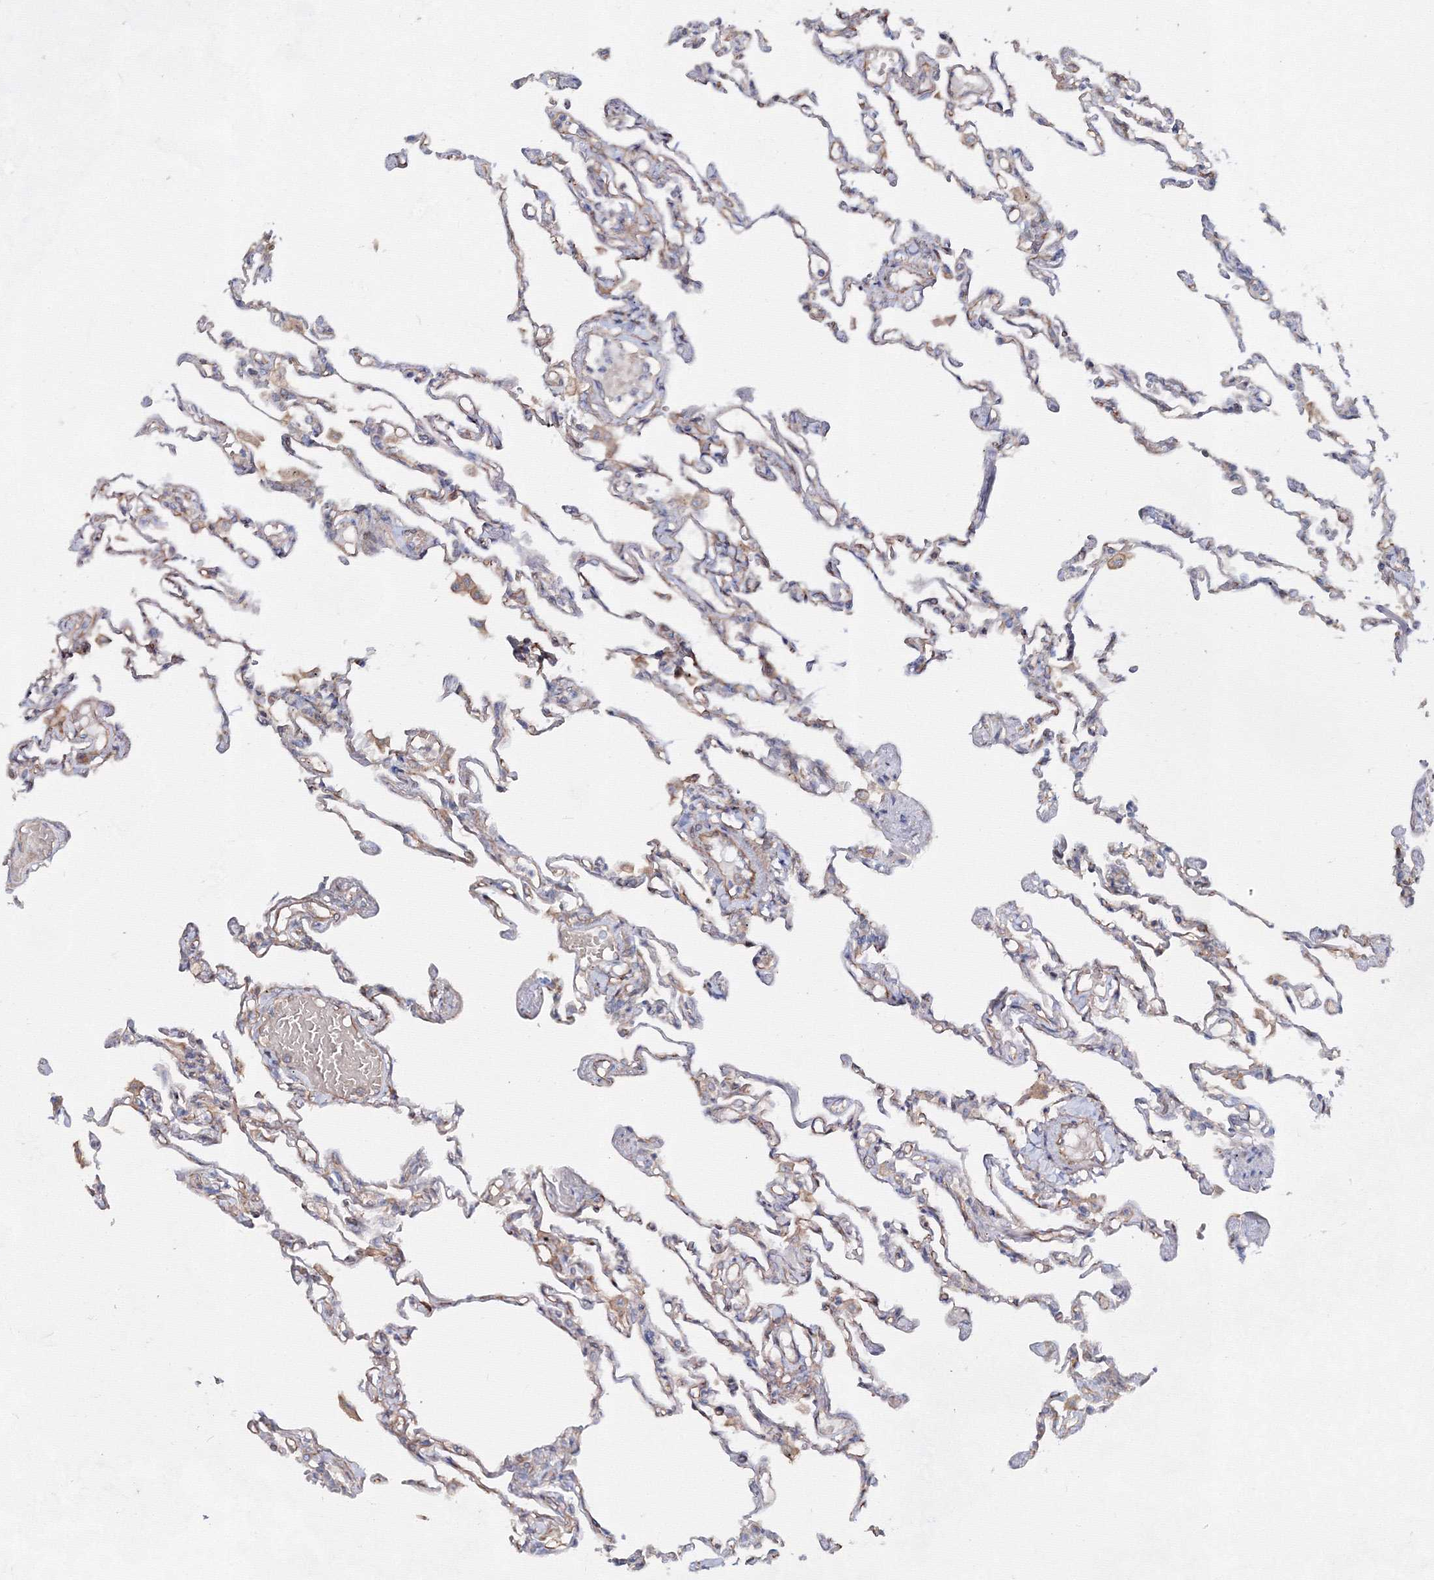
{"staining": {"intensity": "weak", "quantity": "<25%", "location": "cytoplasmic/membranous"}, "tissue": "lung", "cell_type": "Alveolar cells", "image_type": "normal", "snomed": [{"axis": "morphology", "description": "Normal tissue, NOS"}, {"axis": "topography", "description": "Lung"}], "caption": "Protein analysis of unremarkable lung displays no significant expression in alveolar cells.", "gene": "EXOC6", "patient": {"sex": "male", "age": 21}}